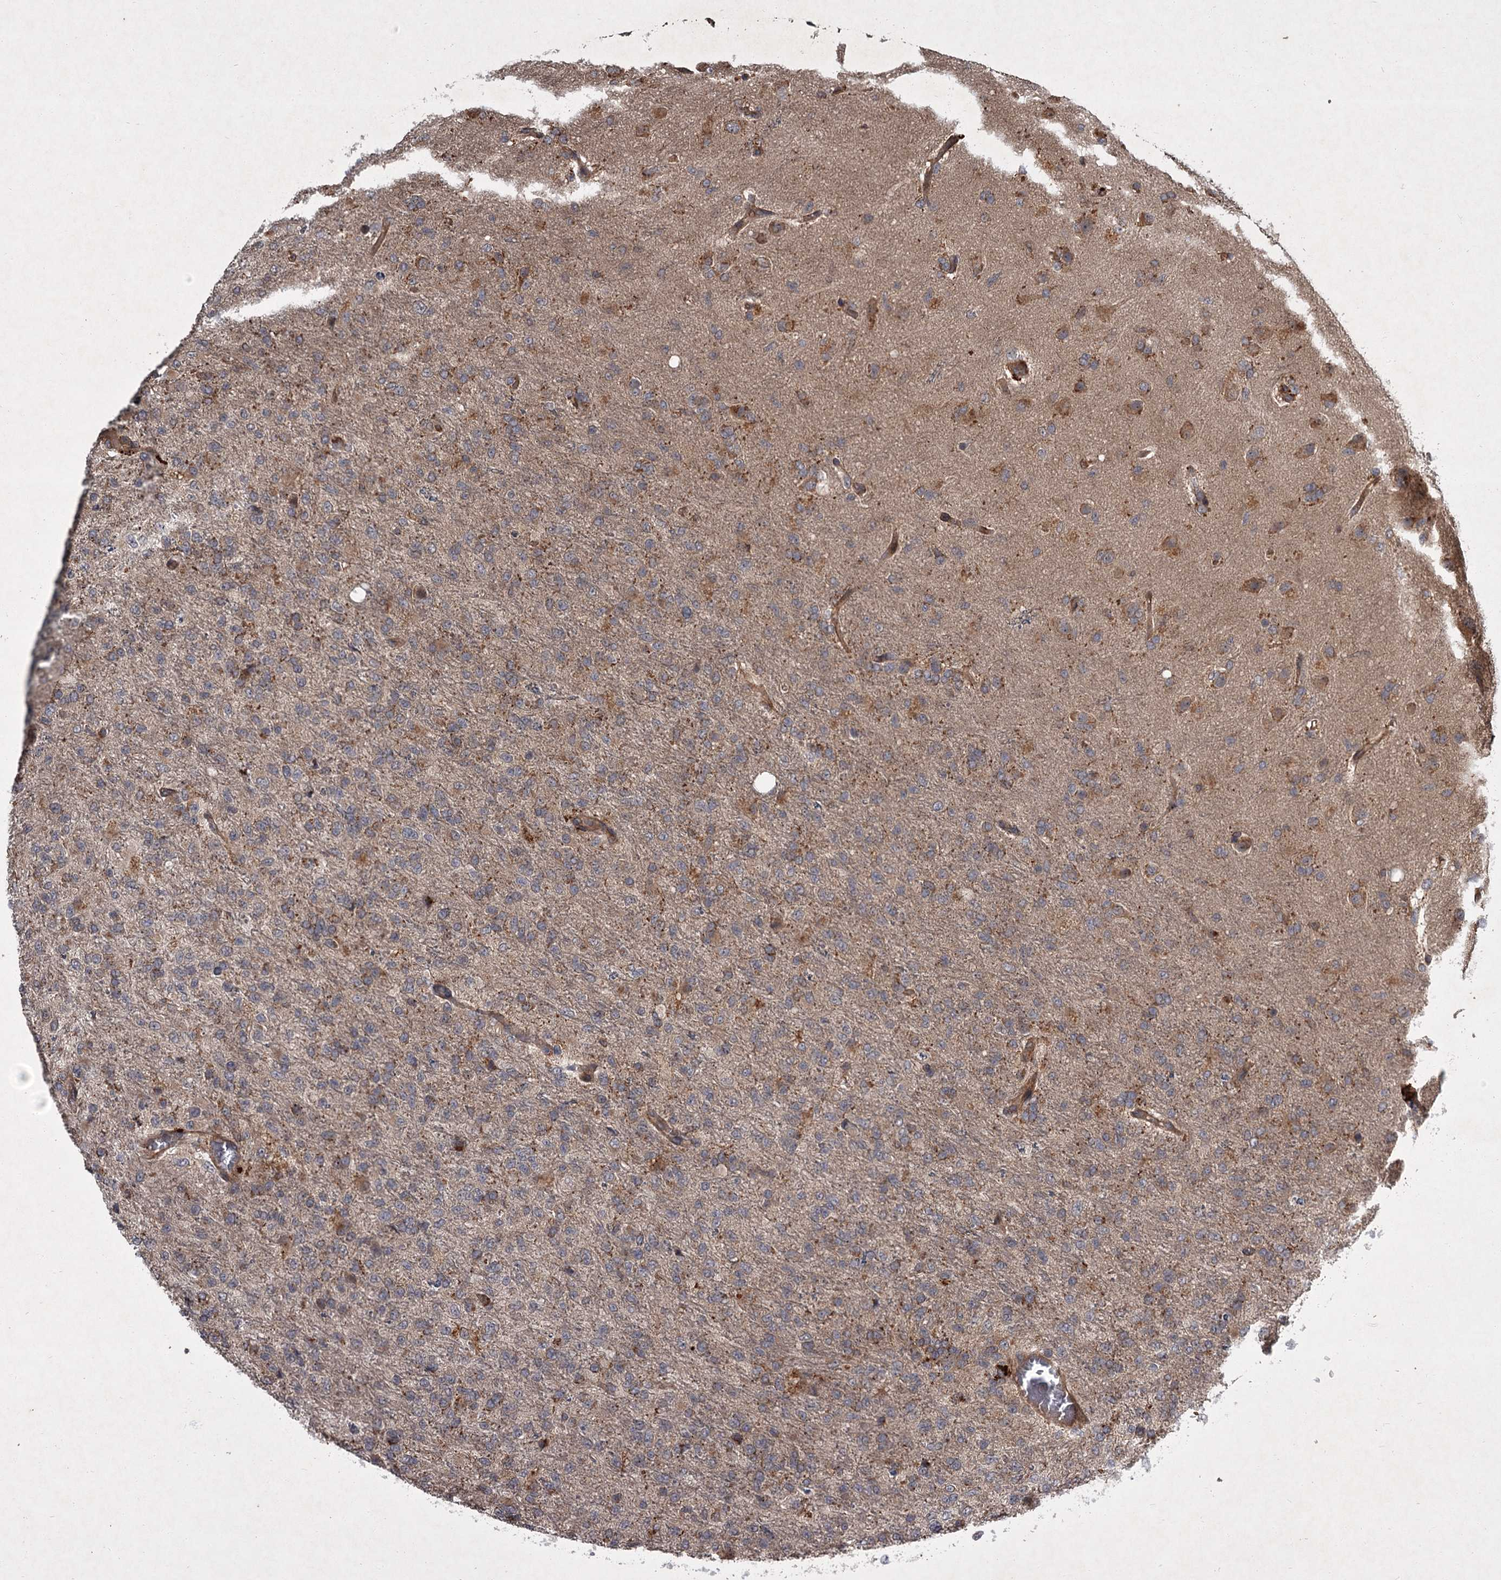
{"staining": {"intensity": "weak", "quantity": "<25%", "location": "cytoplasmic/membranous"}, "tissue": "glioma", "cell_type": "Tumor cells", "image_type": "cancer", "snomed": [{"axis": "morphology", "description": "Glioma, malignant, High grade"}, {"axis": "topography", "description": "Brain"}], "caption": "High-grade glioma (malignant) was stained to show a protein in brown. There is no significant positivity in tumor cells.", "gene": "UNC93B1", "patient": {"sex": "female", "age": 74}}